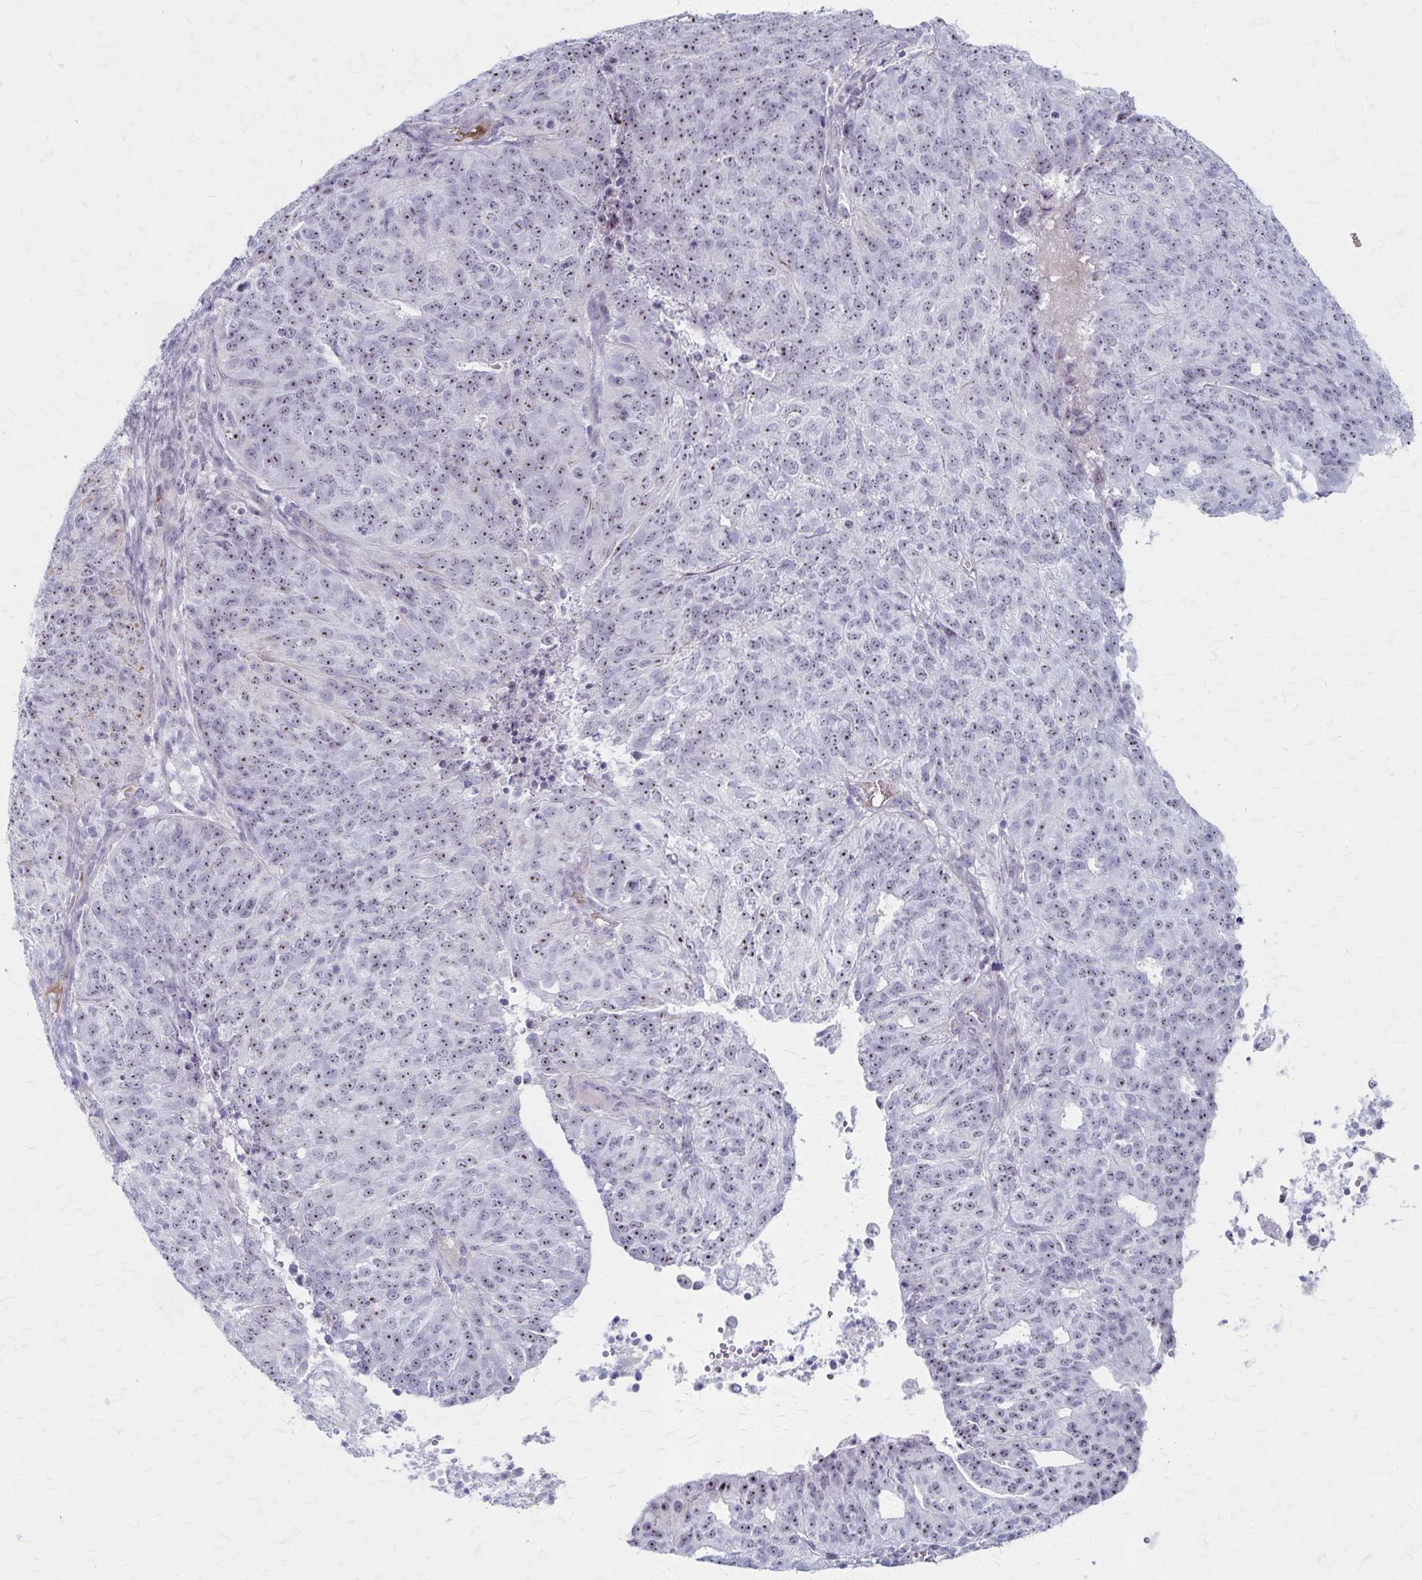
{"staining": {"intensity": "weak", "quantity": ">75%", "location": "nuclear"}, "tissue": "endometrial cancer", "cell_type": "Tumor cells", "image_type": "cancer", "snomed": [{"axis": "morphology", "description": "Adenocarcinoma, NOS"}, {"axis": "topography", "description": "Endometrium"}], "caption": "Endometrial cancer (adenocarcinoma) was stained to show a protein in brown. There is low levels of weak nuclear staining in about >75% of tumor cells. (DAB = brown stain, brightfield microscopy at high magnification).", "gene": "DLK2", "patient": {"sex": "female", "age": 82}}